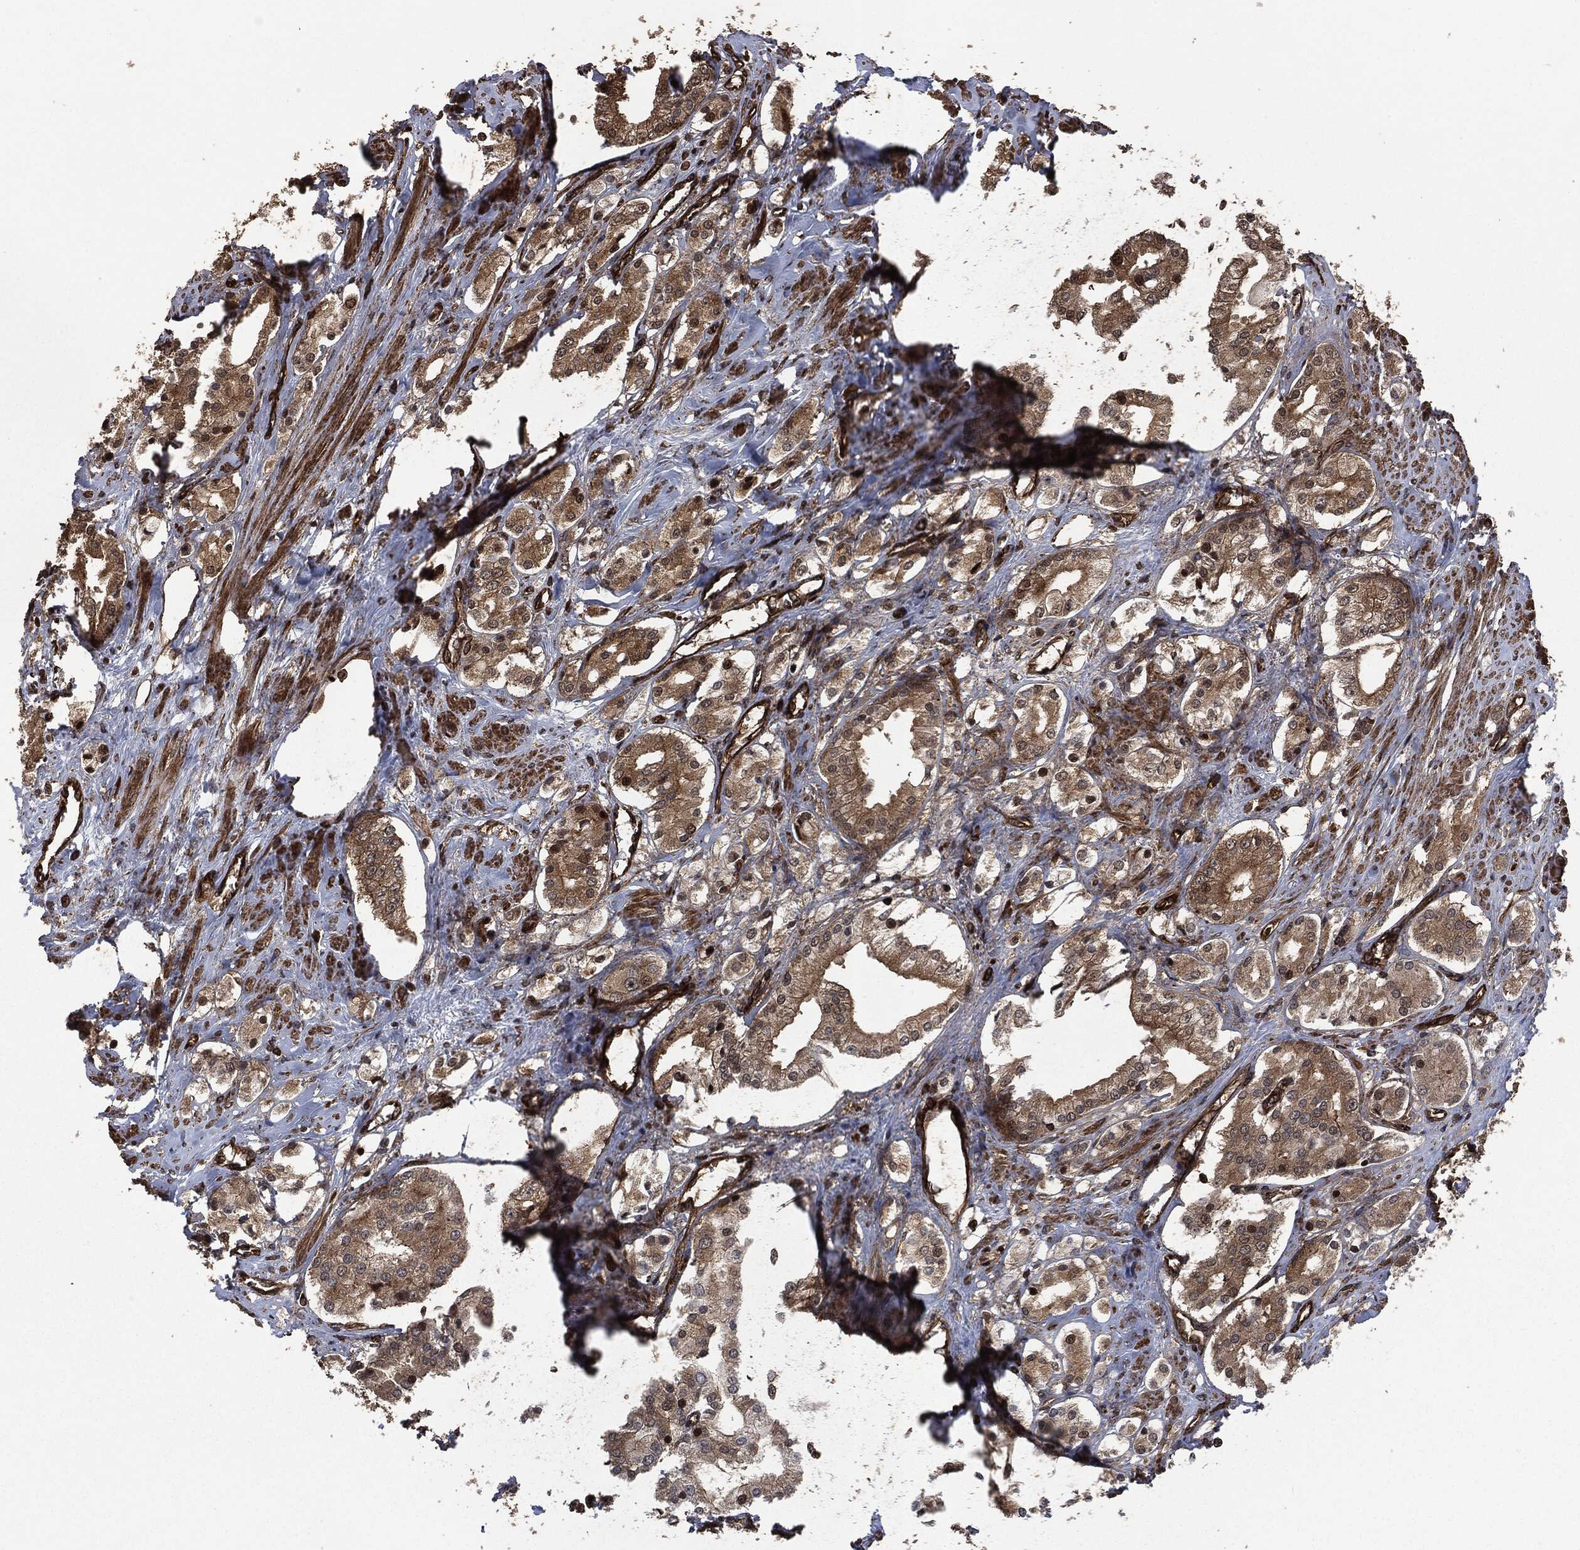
{"staining": {"intensity": "moderate", "quantity": "25%-75%", "location": "cytoplasmic/membranous"}, "tissue": "prostate cancer", "cell_type": "Tumor cells", "image_type": "cancer", "snomed": [{"axis": "morphology", "description": "Adenocarcinoma, NOS"}, {"axis": "topography", "description": "Prostate and seminal vesicle, NOS"}, {"axis": "topography", "description": "Prostate"}], "caption": "An image of prostate cancer (adenocarcinoma) stained for a protein demonstrates moderate cytoplasmic/membranous brown staining in tumor cells.", "gene": "HRAS", "patient": {"sex": "male", "age": 67}}